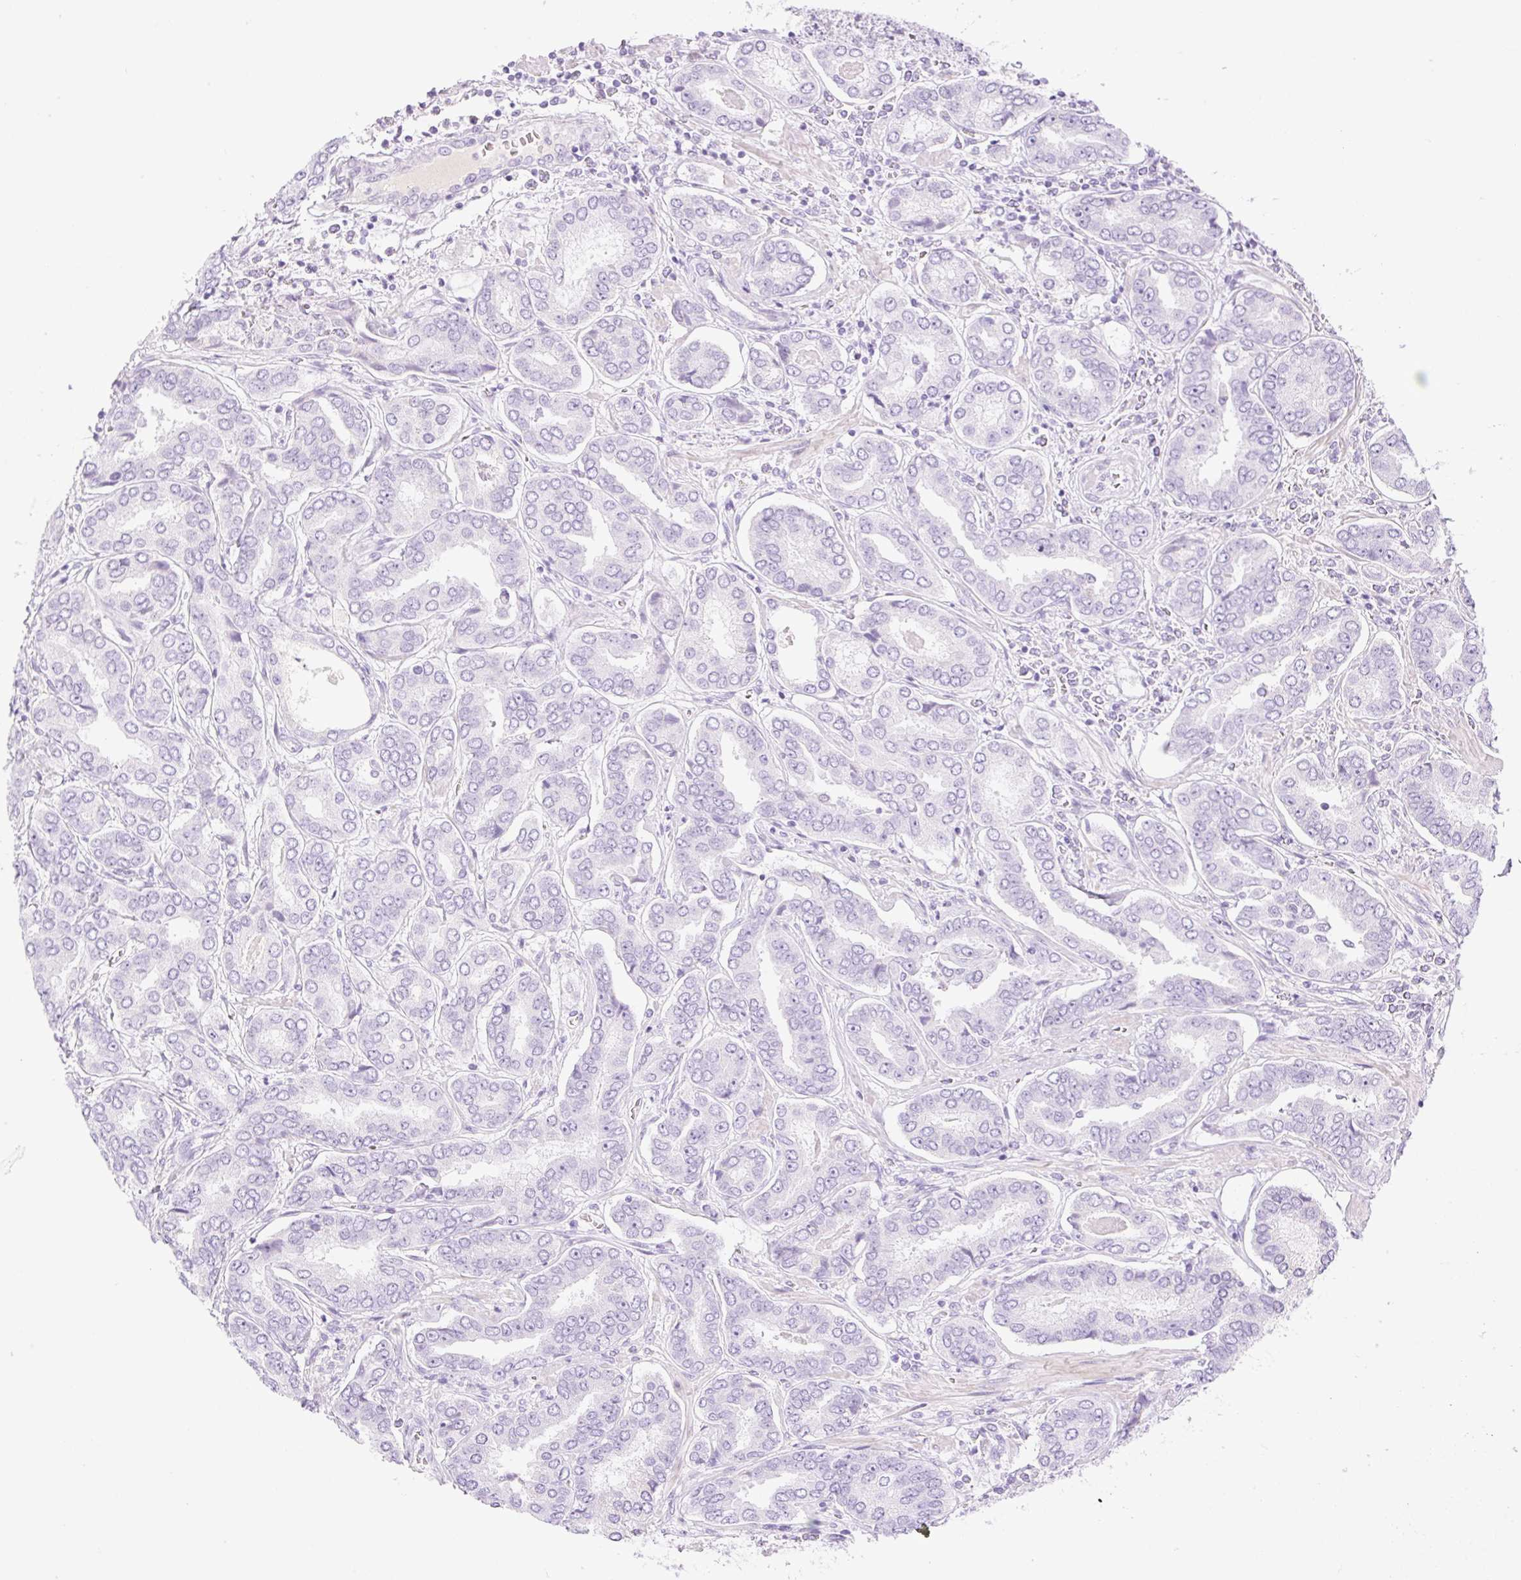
{"staining": {"intensity": "negative", "quantity": "none", "location": "none"}, "tissue": "prostate cancer", "cell_type": "Tumor cells", "image_type": "cancer", "snomed": [{"axis": "morphology", "description": "Adenocarcinoma, High grade"}, {"axis": "topography", "description": "Prostate"}], "caption": "Immunohistochemistry (IHC) of human prostate cancer displays no staining in tumor cells.", "gene": "PALM3", "patient": {"sex": "male", "age": 72}}